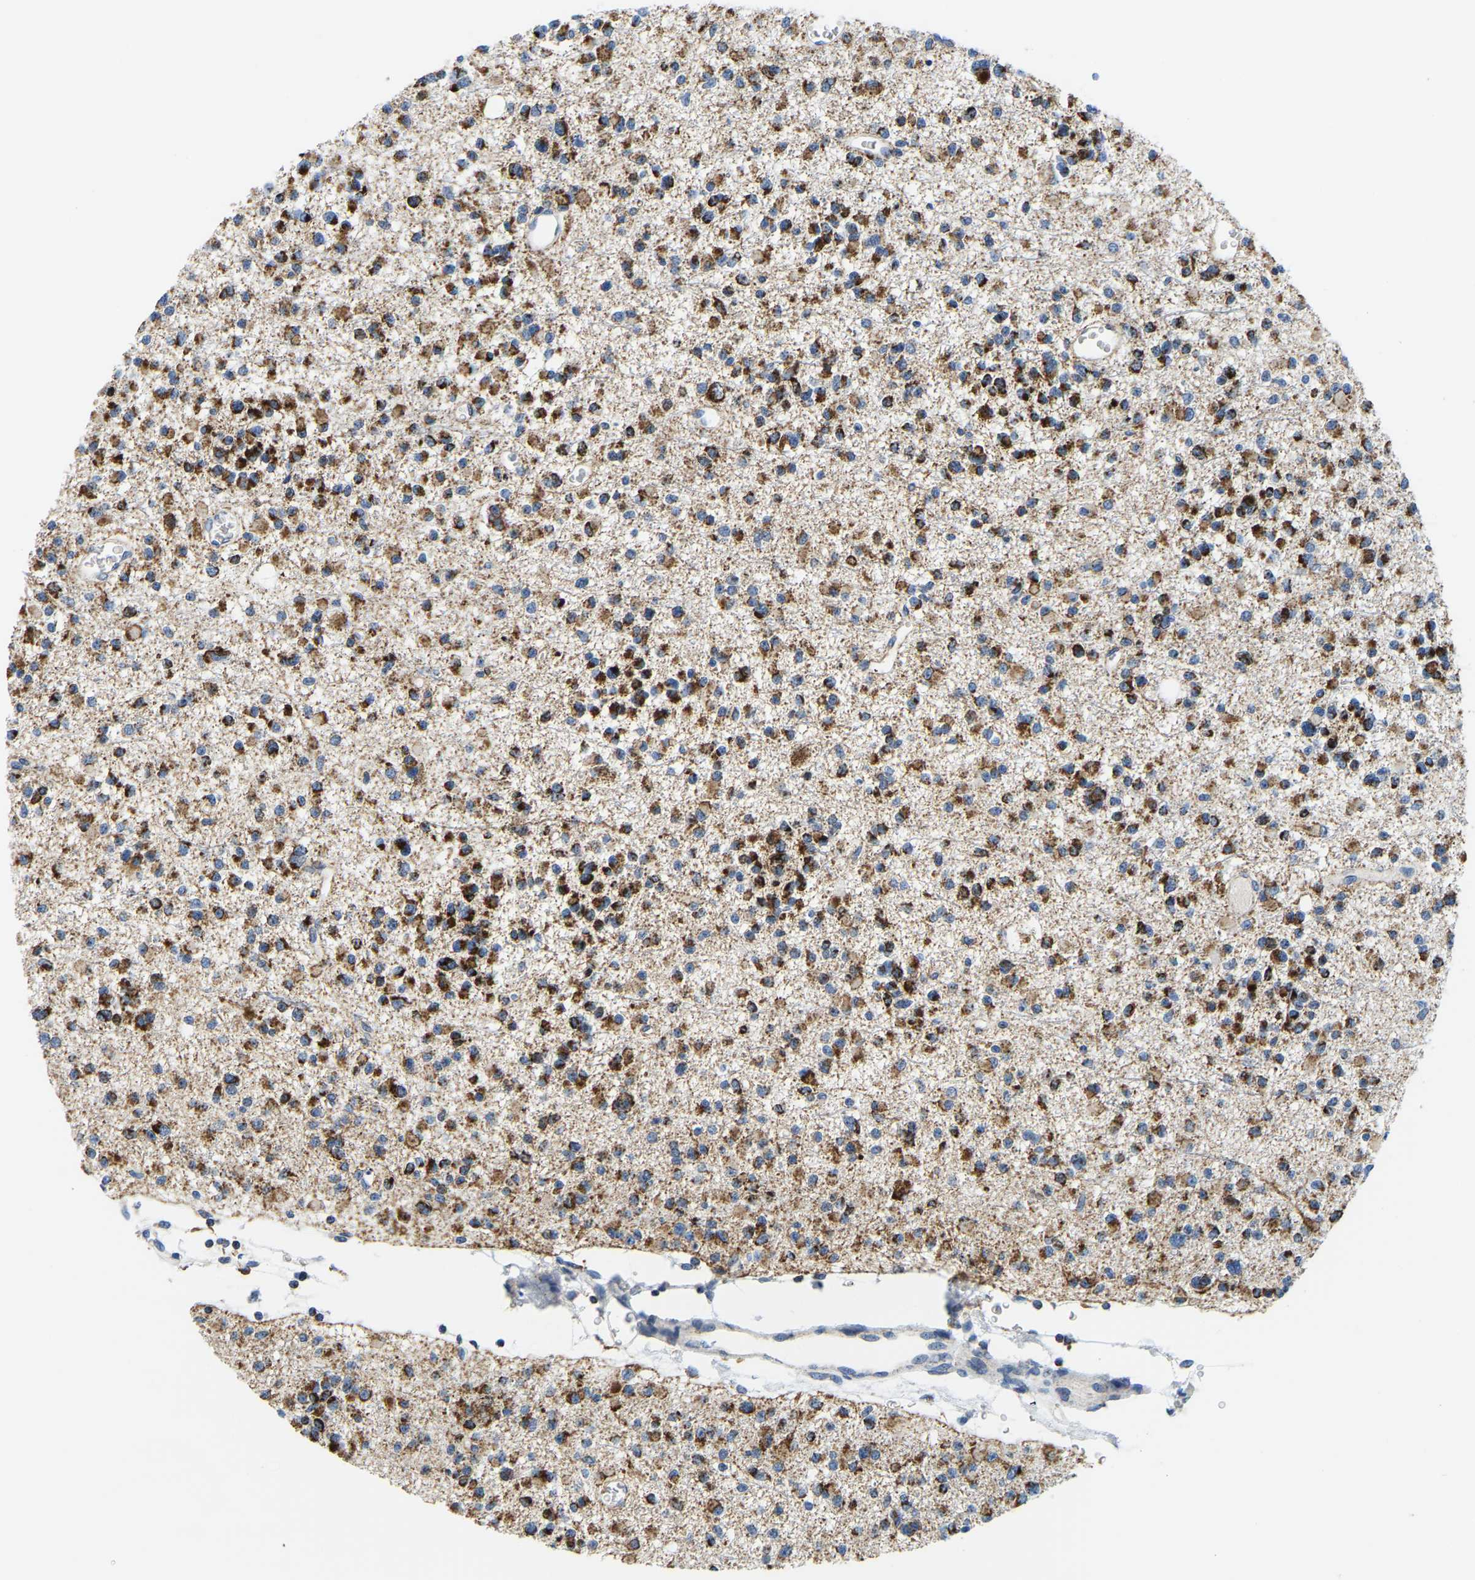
{"staining": {"intensity": "strong", "quantity": "25%-75%", "location": "cytoplasmic/membranous"}, "tissue": "glioma", "cell_type": "Tumor cells", "image_type": "cancer", "snomed": [{"axis": "morphology", "description": "Glioma, malignant, Low grade"}, {"axis": "topography", "description": "Brain"}], "caption": "IHC of glioma exhibits high levels of strong cytoplasmic/membranous positivity in about 25%-75% of tumor cells.", "gene": "SFXN1", "patient": {"sex": "female", "age": 22}}